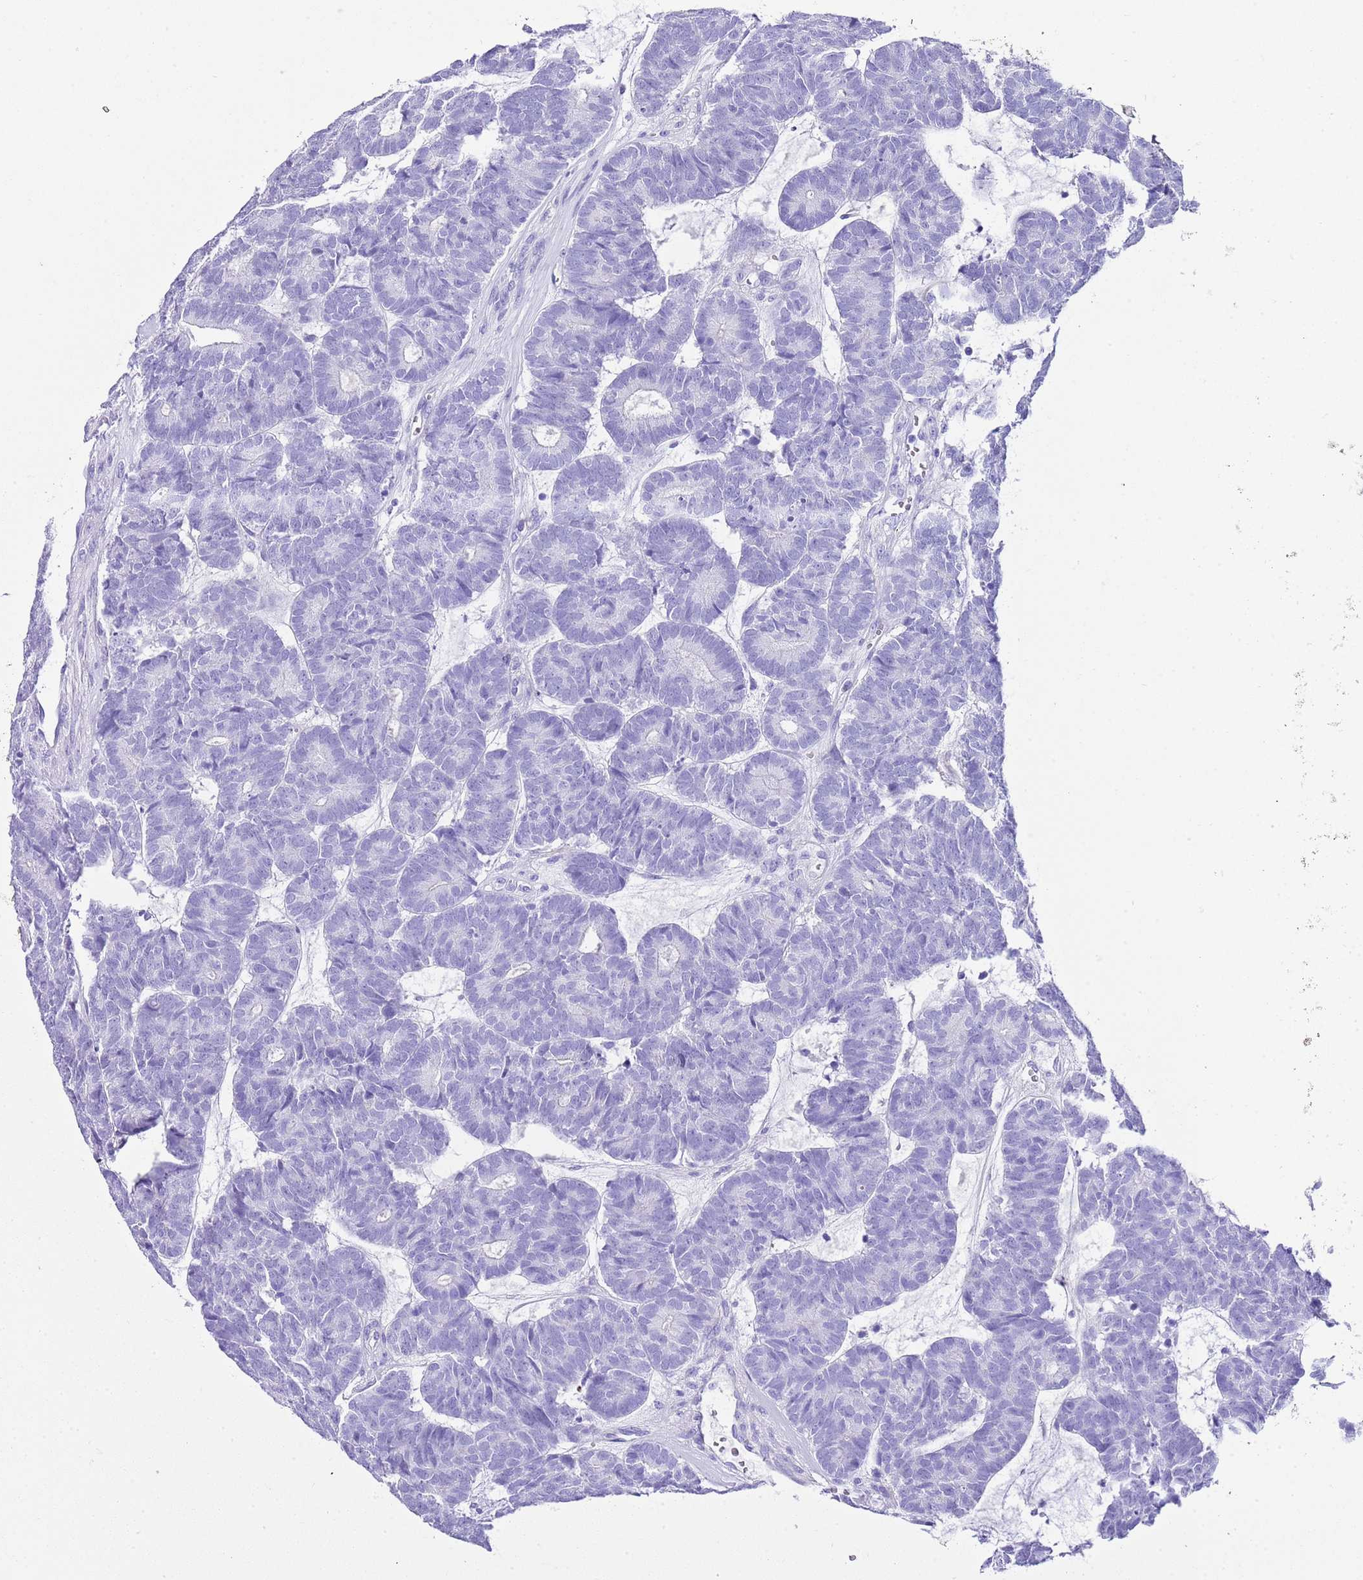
{"staining": {"intensity": "negative", "quantity": "none", "location": "none"}, "tissue": "head and neck cancer", "cell_type": "Tumor cells", "image_type": "cancer", "snomed": [{"axis": "morphology", "description": "Adenocarcinoma, NOS"}, {"axis": "topography", "description": "Head-Neck"}], "caption": "The micrograph exhibits no significant expression in tumor cells of head and neck adenocarcinoma.", "gene": "KCNC1", "patient": {"sex": "female", "age": 81}}